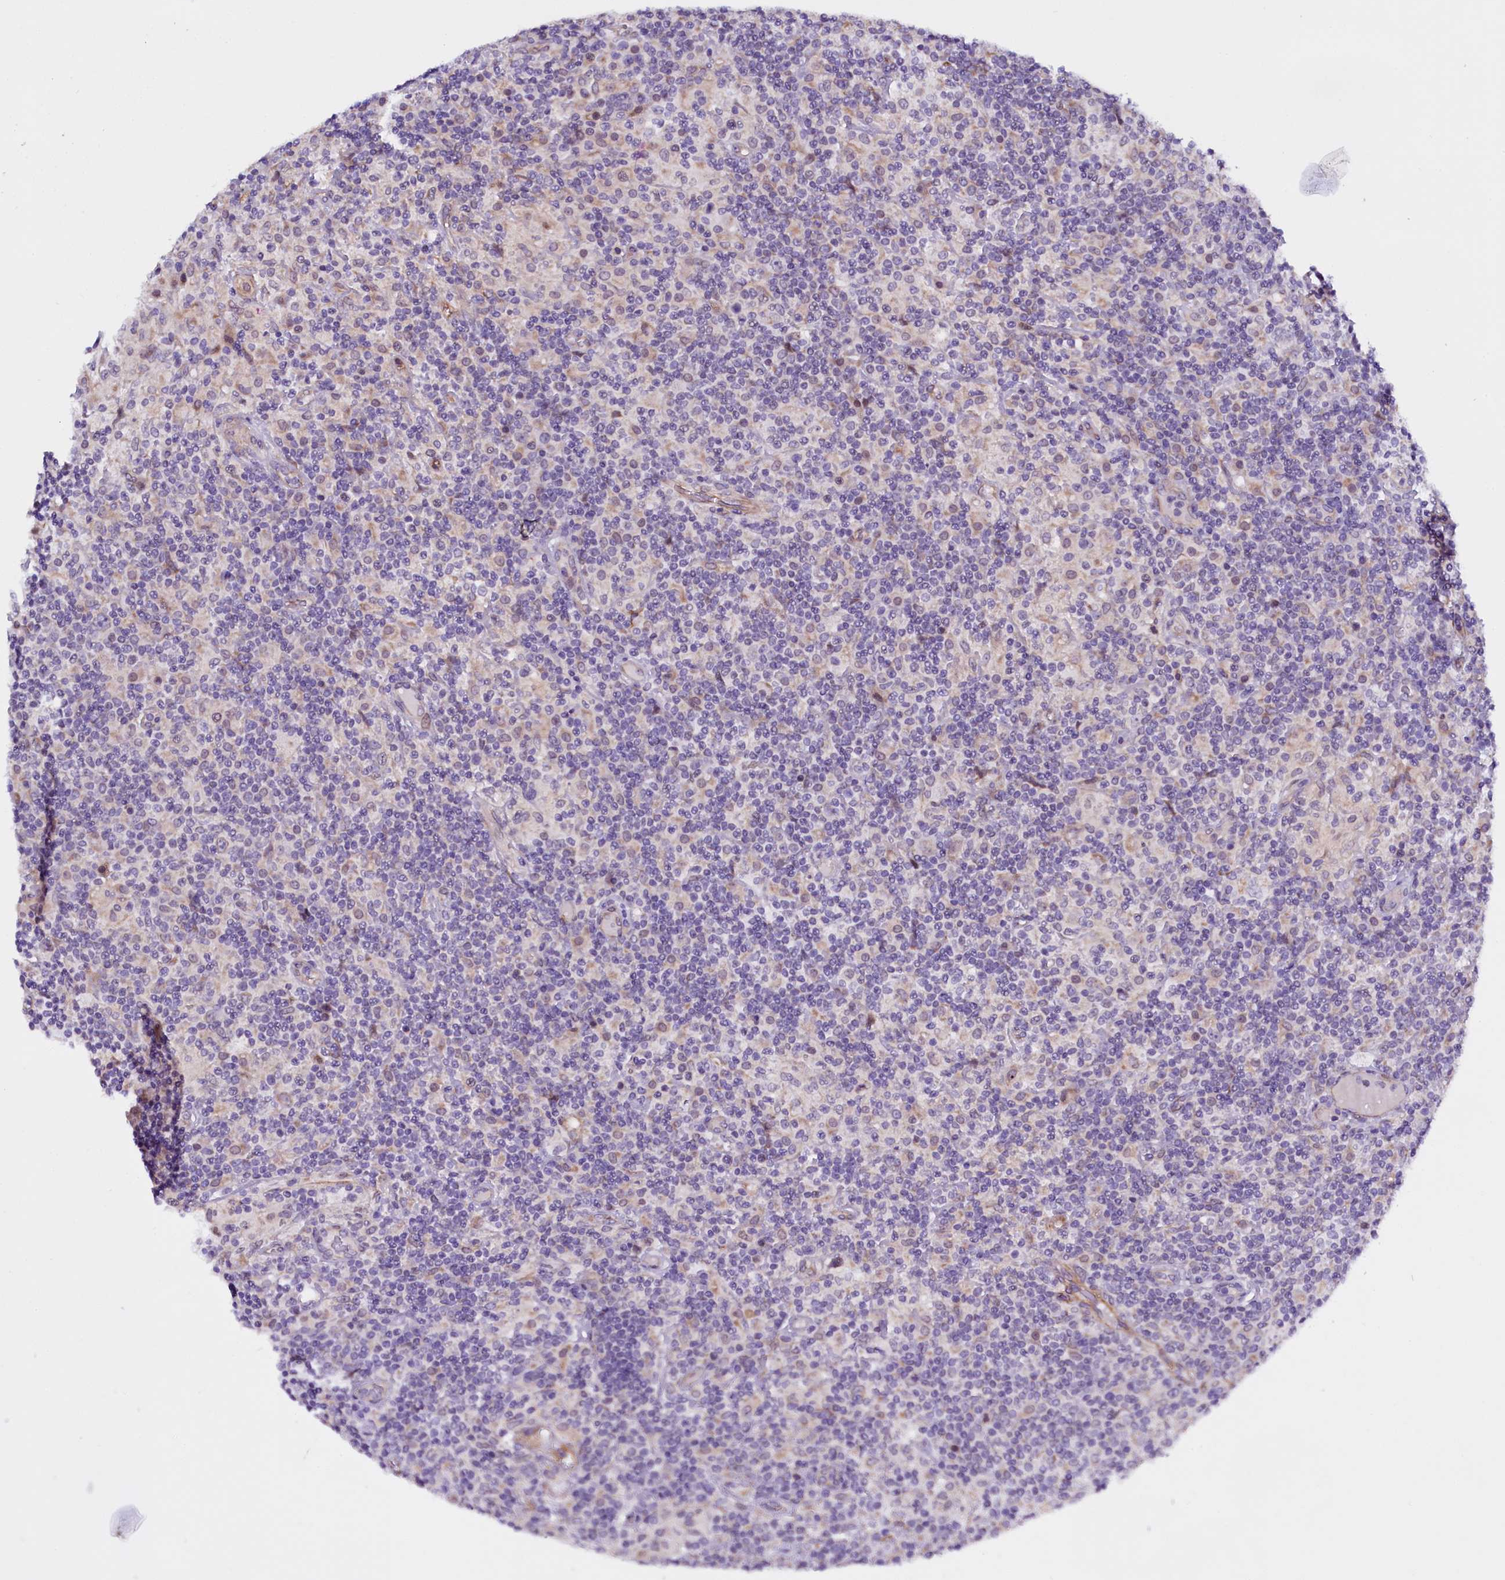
{"staining": {"intensity": "negative", "quantity": "none", "location": "none"}, "tissue": "lymphoma", "cell_type": "Tumor cells", "image_type": "cancer", "snomed": [{"axis": "morphology", "description": "Hodgkin's disease, NOS"}, {"axis": "topography", "description": "Lymph node"}], "caption": "A photomicrograph of human Hodgkin's disease is negative for staining in tumor cells. (Brightfield microscopy of DAB IHC at high magnification).", "gene": "UACA", "patient": {"sex": "male", "age": 70}}